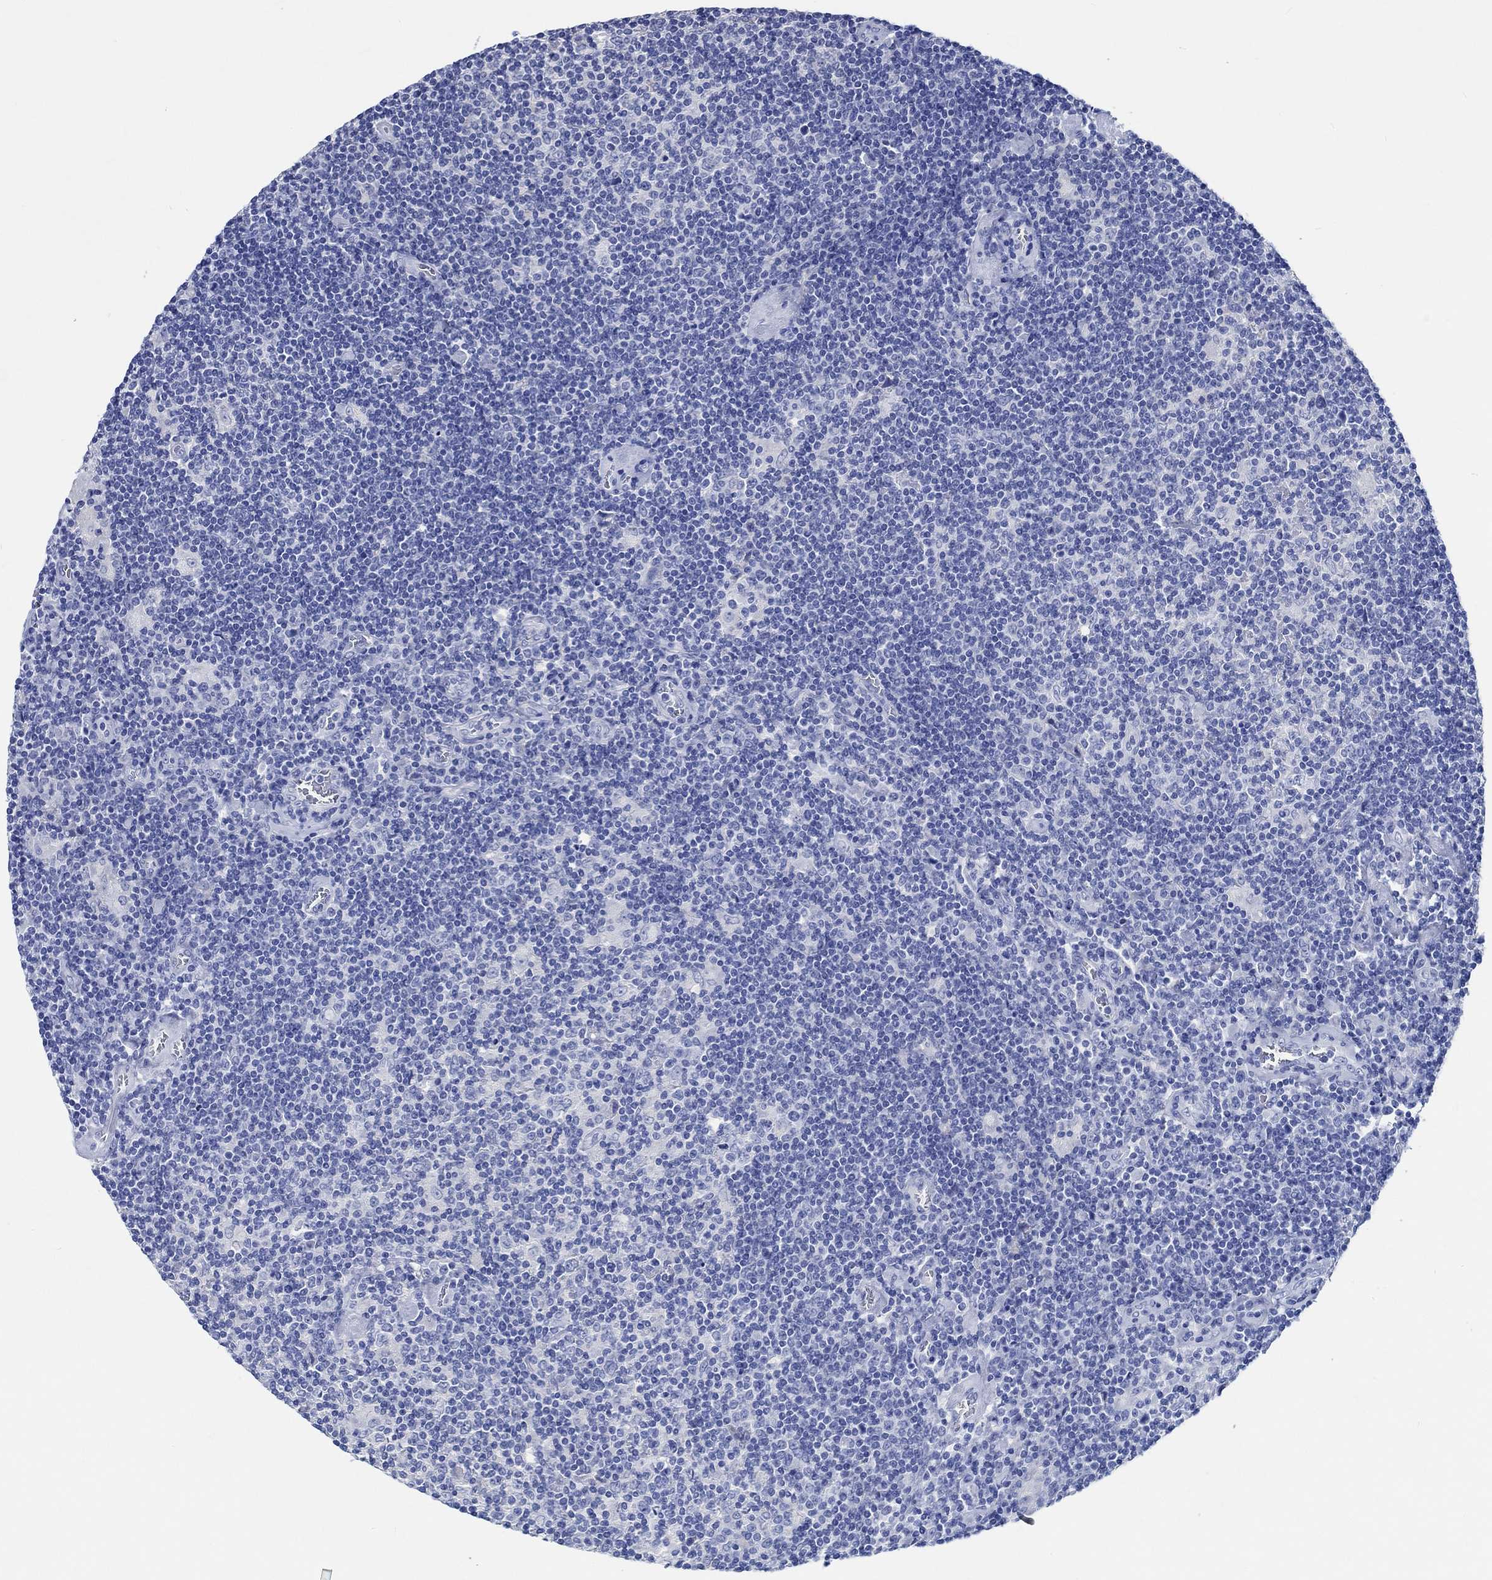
{"staining": {"intensity": "negative", "quantity": "none", "location": "none"}, "tissue": "lymphoma", "cell_type": "Tumor cells", "image_type": "cancer", "snomed": [{"axis": "morphology", "description": "Hodgkin's disease, NOS"}, {"axis": "topography", "description": "Lymph node"}], "caption": "Immunohistochemistry of human lymphoma exhibits no expression in tumor cells.", "gene": "SHISA4", "patient": {"sex": "male", "age": 40}}